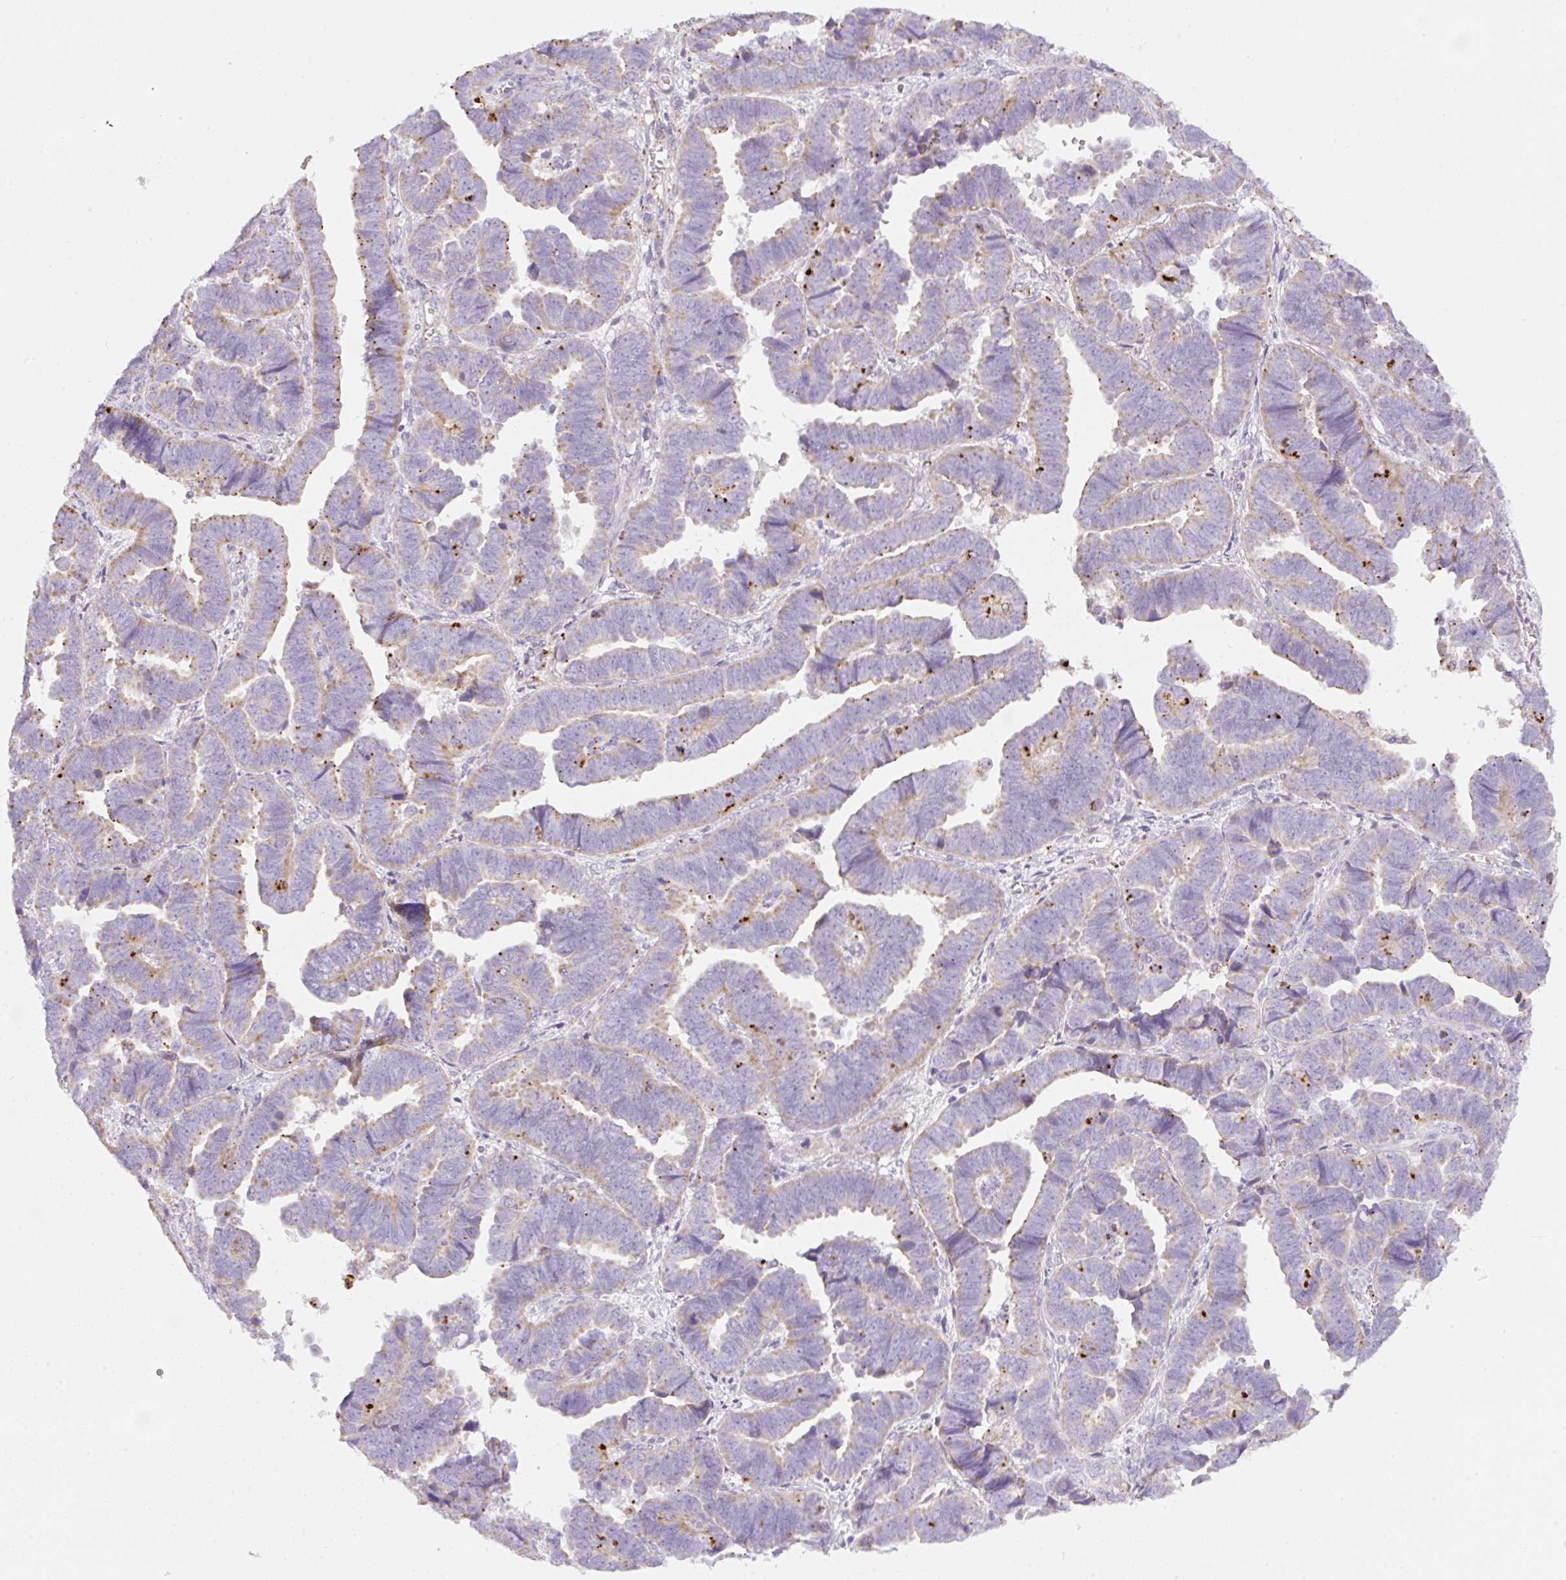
{"staining": {"intensity": "weak", "quantity": "25%-75%", "location": "cytoplasmic/membranous"}, "tissue": "endometrial cancer", "cell_type": "Tumor cells", "image_type": "cancer", "snomed": [{"axis": "morphology", "description": "Adenocarcinoma, NOS"}, {"axis": "topography", "description": "Endometrium"}], "caption": "DAB immunohistochemical staining of human endometrial adenocarcinoma reveals weak cytoplasmic/membranous protein positivity in approximately 25%-75% of tumor cells. Immunohistochemistry (ihc) stains the protein in brown and the nuclei are stained blue.", "gene": "CLEC3A", "patient": {"sex": "female", "age": 75}}